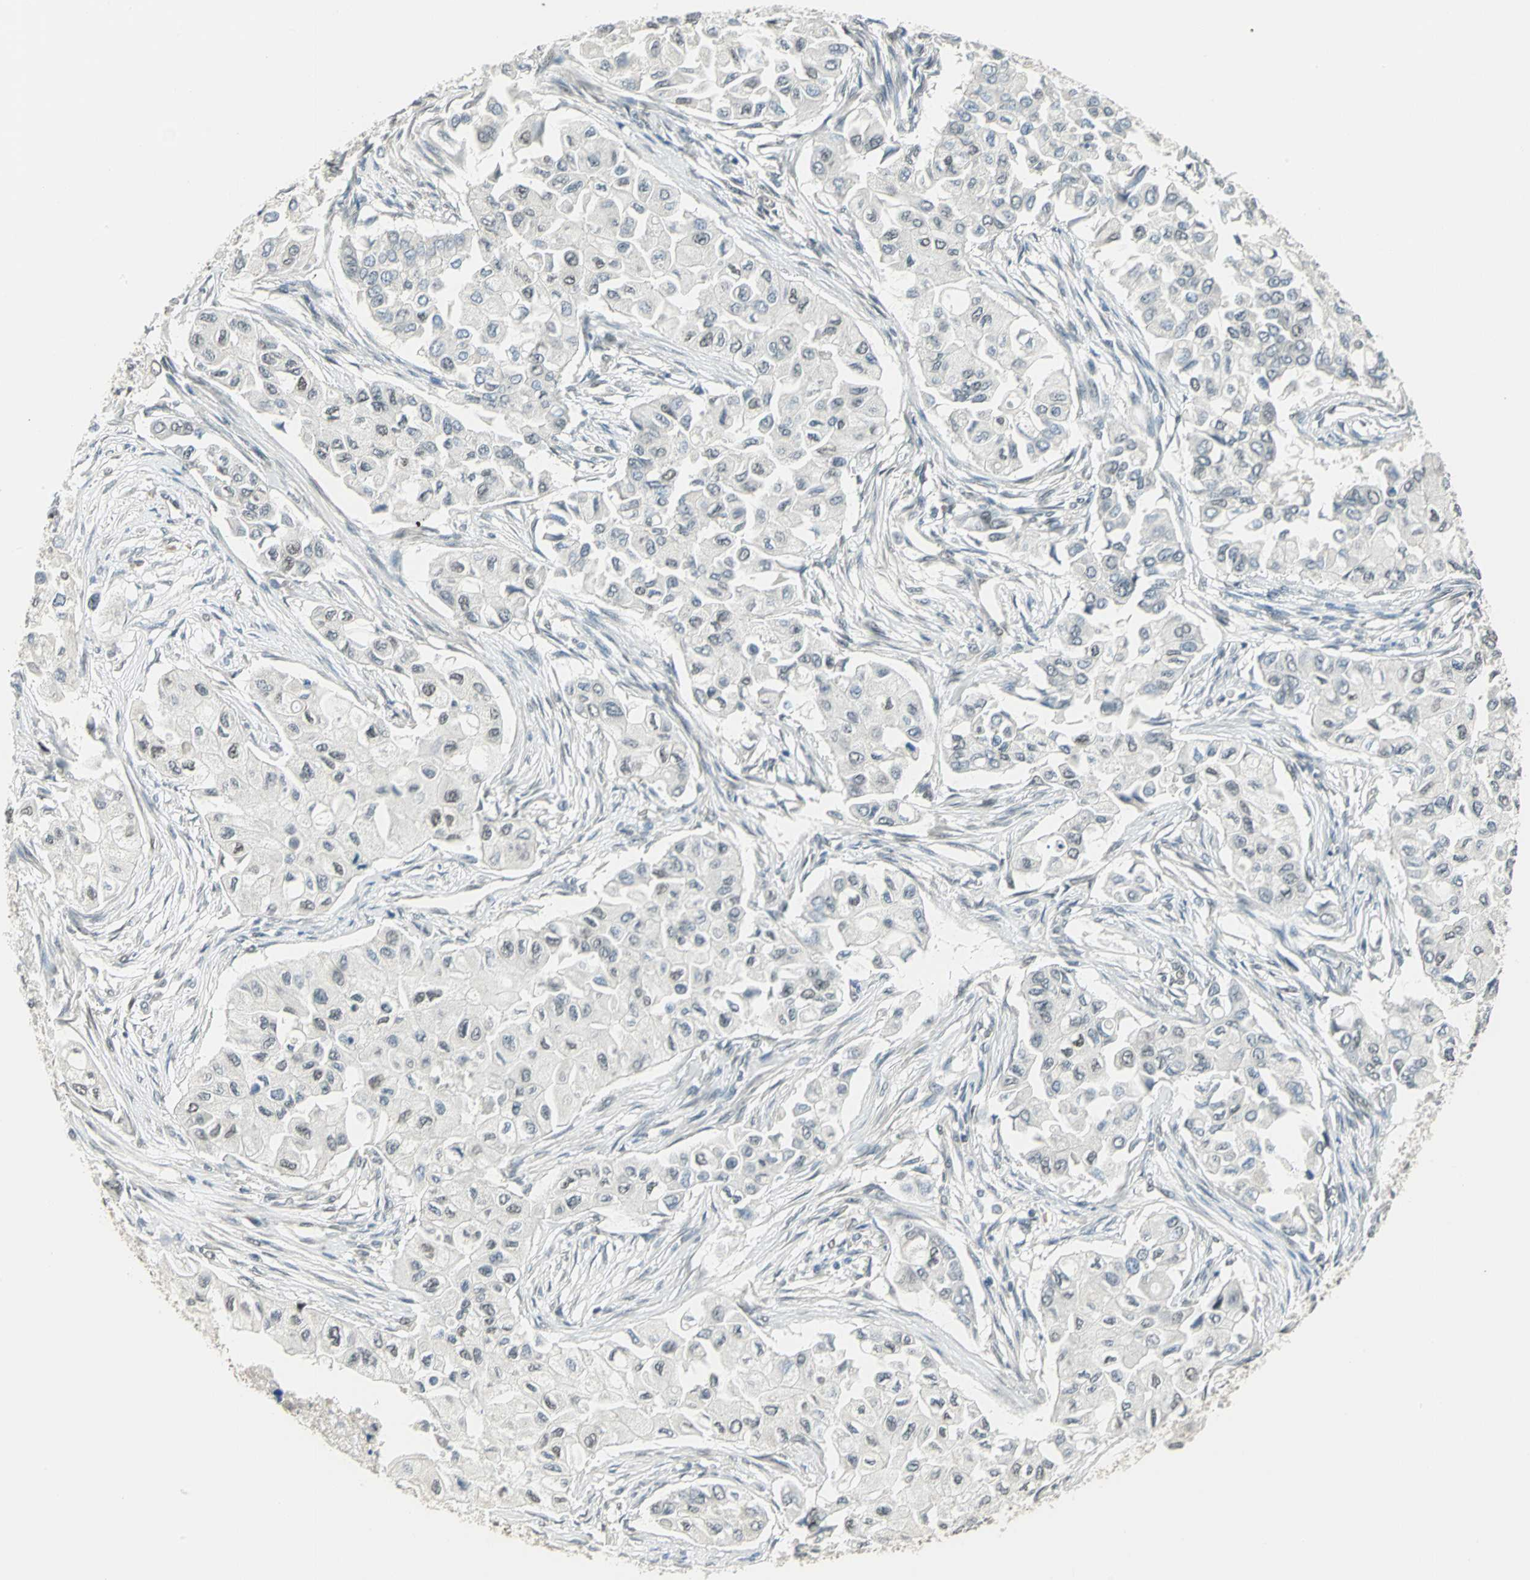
{"staining": {"intensity": "negative", "quantity": "none", "location": "none"}, "tissue": "breast cancer", "cell_type": "Tumor cells", "image_type": "cancer", "snomed": [{"axis": "morphology", "description": "Normal tissue, NOS"}, {"axis": "morphology", "description": "Duct carcinoma"}, {"axis": "topography", "description": "Breast"}], "caption": "This is an IHC histopathology image of breast invasive ductal carcinoma. There is no expression in tumor cells.", "gene": "RAD17", "patient": {"sex": "female", "age": 49}}